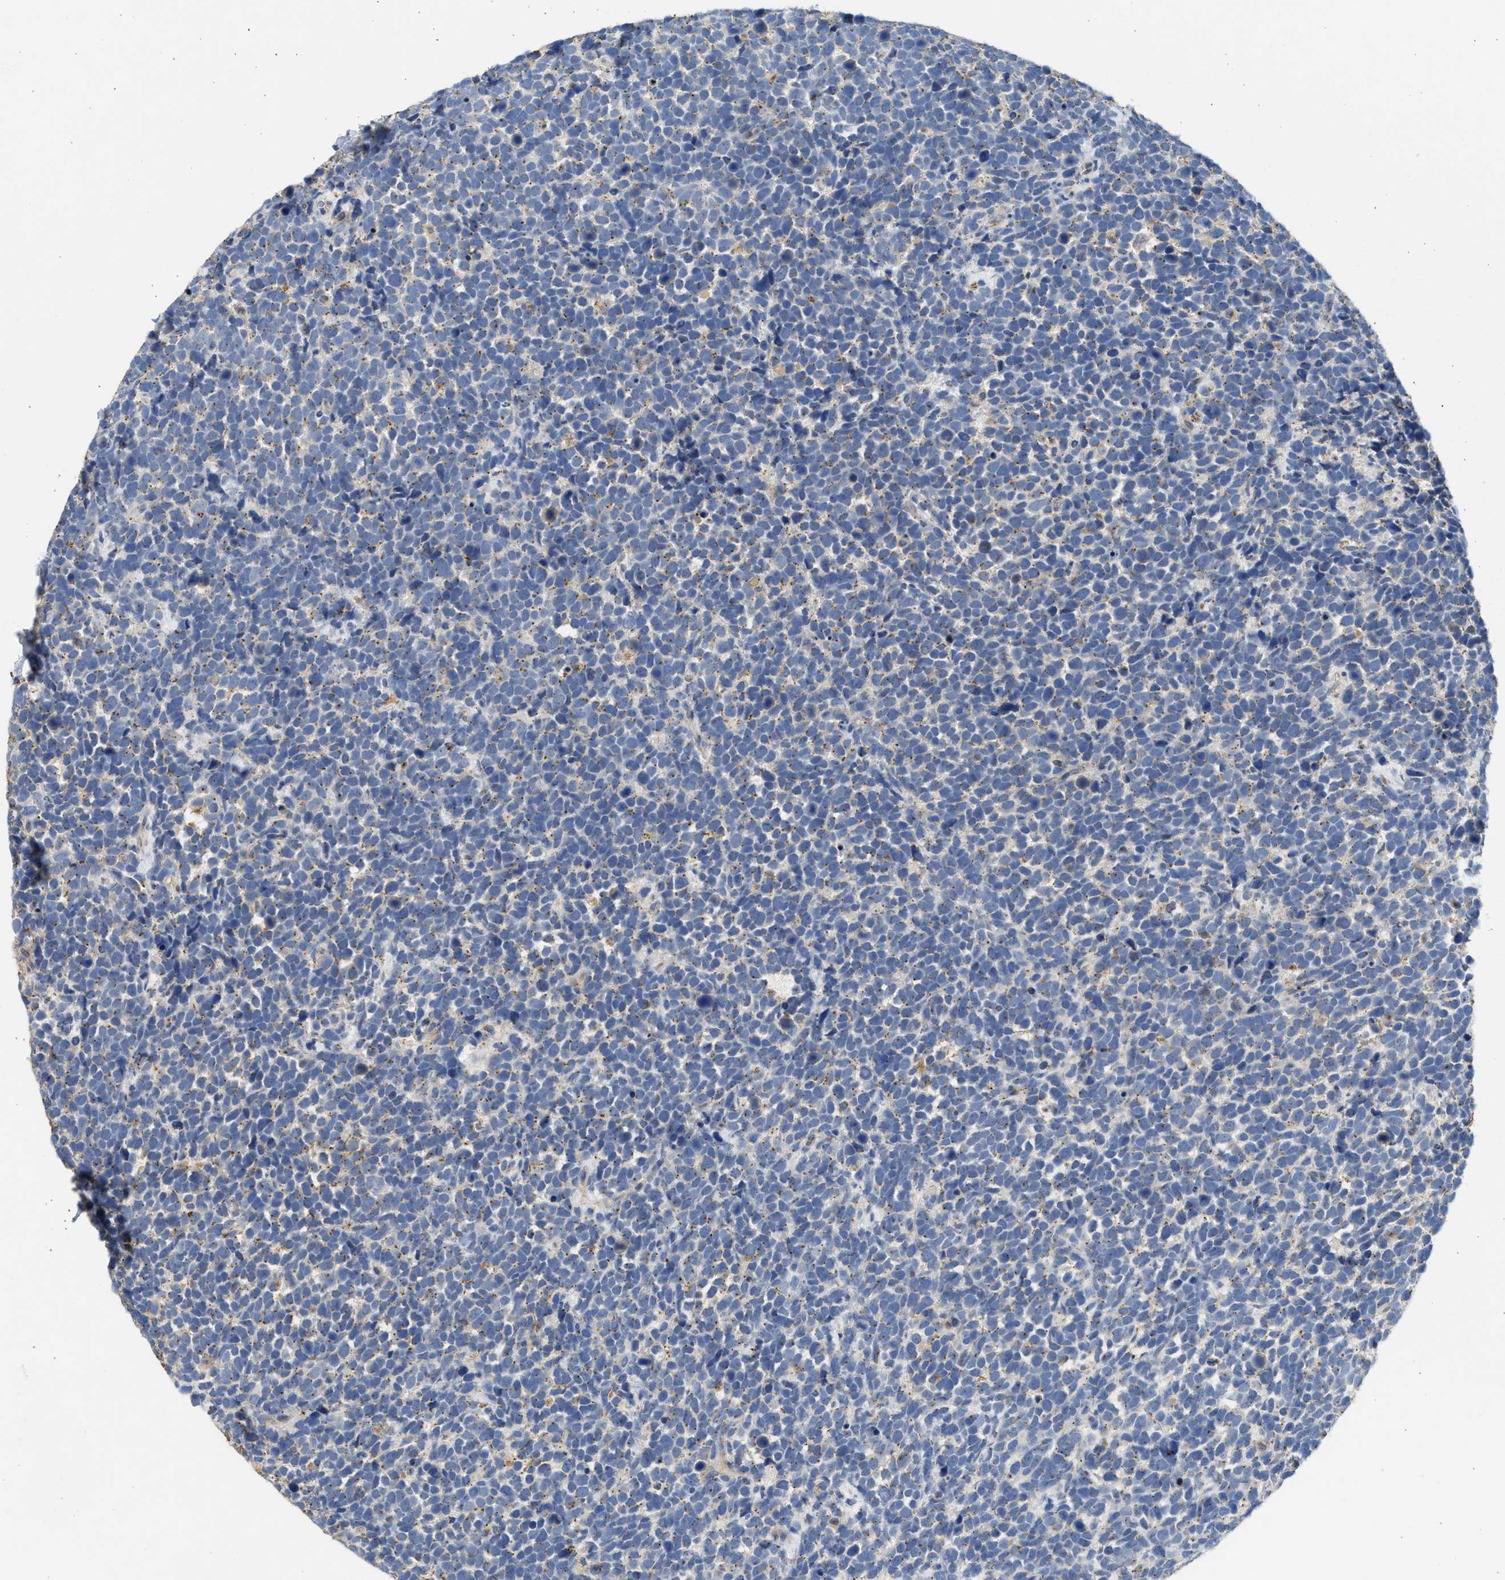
{"staining": {"intensity": "weak", "quantity": "25%-75%", "location": "cytoplasmic/membranous"}, "tissue": "urothelial cancer", "cell_type": "Tumor cells", "image_type": "cancer", "snomed": [{"axis": "morphology", "description": "Urothelial carcinoma, High grade"}, {"axis": "topography", "description": "Urinary bladder"}], "caption": "A photomicrograph showing weak cytoplasmic/membranous positivity in approximately 25%-75% of tumor cells in urothelial cancer, as visualized by brown immunohistochemical staining.", "gene": "IPO8", "patient": {"sex": "female", "age": 82}}